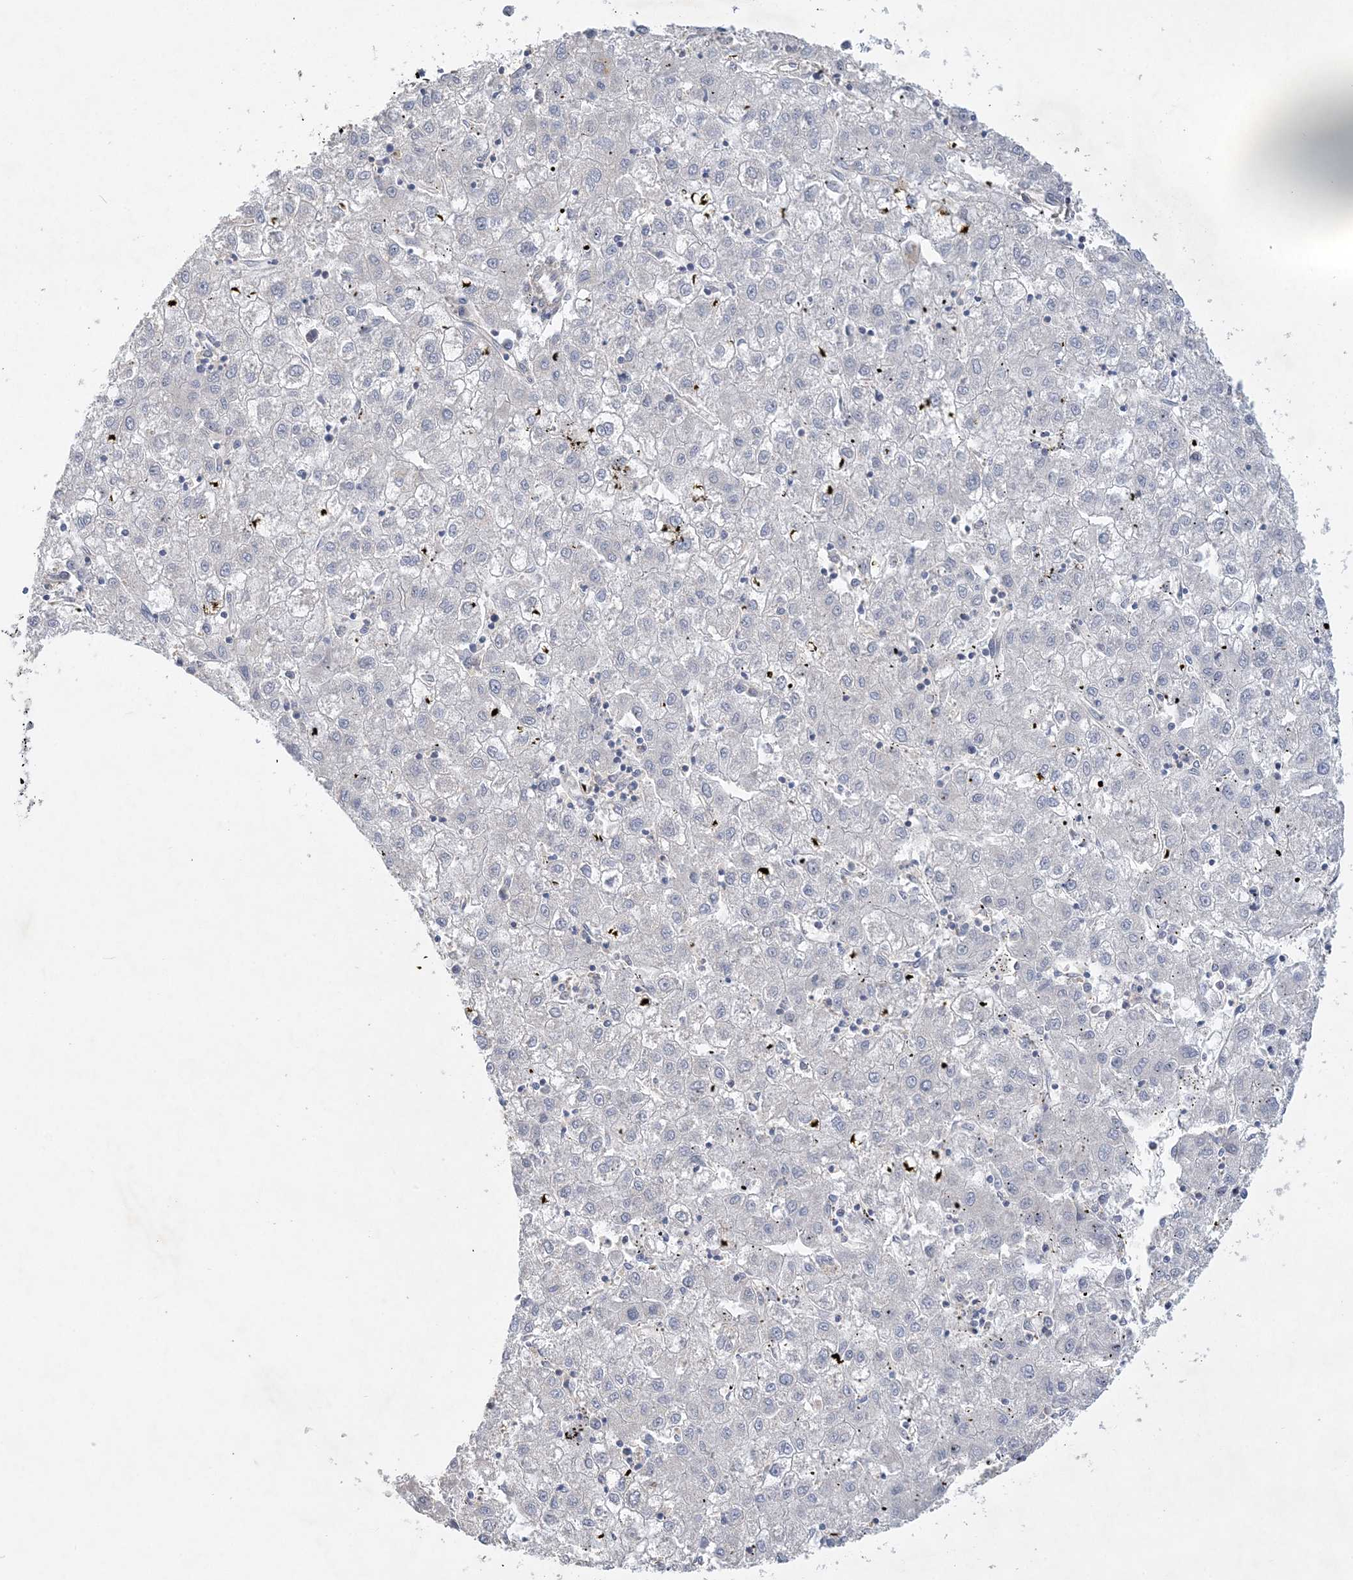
{"staining": {"intensity": "negative", "quantity": "none", "location": "none"}, "tissue": "liver cancer", "cell_type": "Tumor cells", "image_type": "cancer", "snomed": [{"axis": "morphology", "description": "Carcinoma, Hepatocellular, NOS"}, {"axis": "topography", "description": "Liver"}], "caption": "There is no significant positivity in tumor cells of liver hepatocellular carcinoma.", "gene": "MAP4K5", "patient": {"sex": "male", "age": 72}}